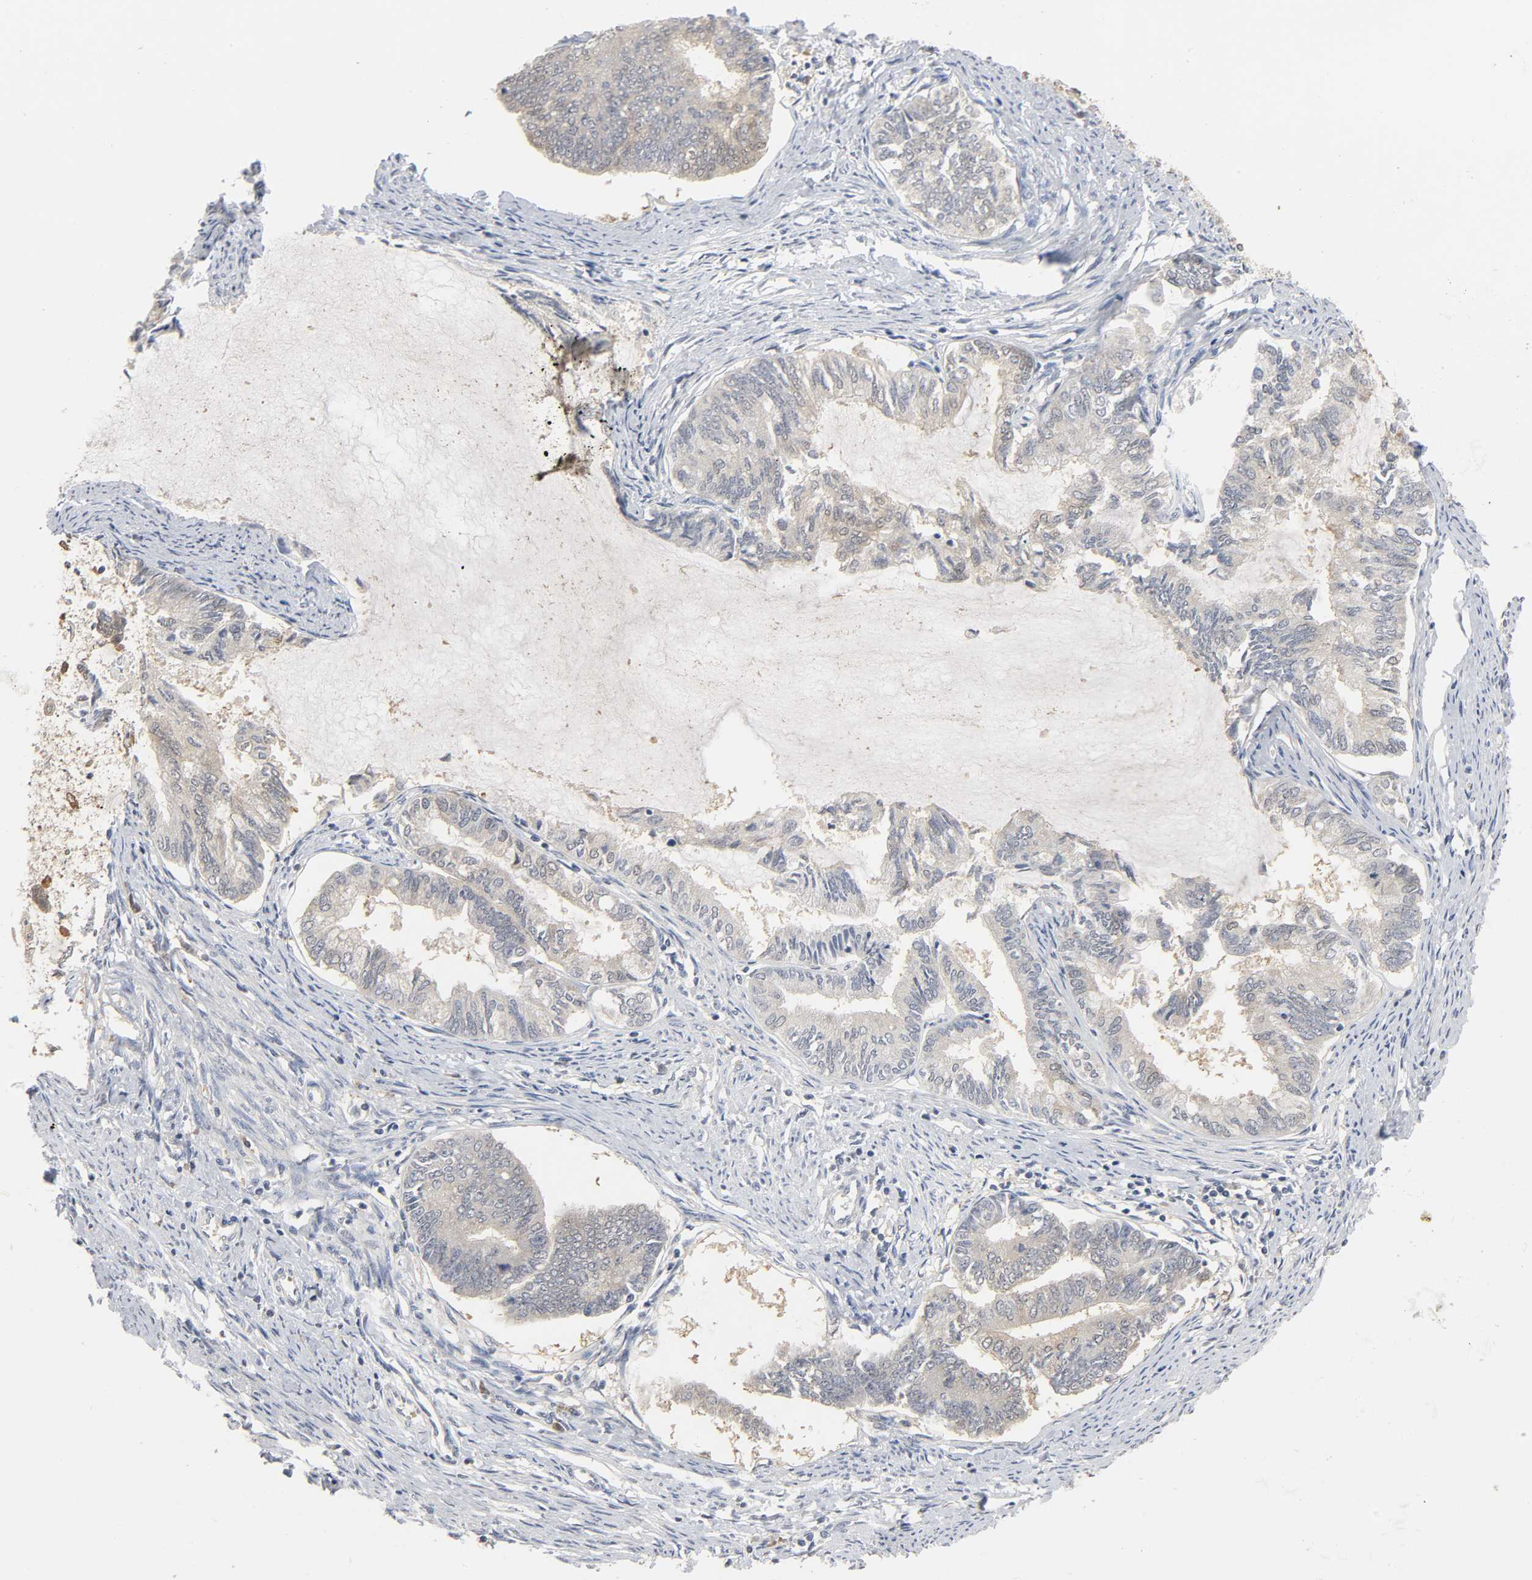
{"staining": {"intensity": "negative", "quantity": "none", "location": "none"}, "tissue": "endometrial cancer", "cell_type": "Tumor cells", "image_type": "cancer", "snomed": [{"axis": "morphology", "description": "Adenocarcinoma, NOS"}, {"axis": "topography", "description": "Endometrium"}], "caption": "Immunohistochemistry of human endometrial cancer displays no positivity in tumor cells. (Brightfield microscopy of DAB (3,3'-diaminobenzidine) IHC at high magnification).", "gene": "MIF", "patient": {"sex": "female", "age": 86}}